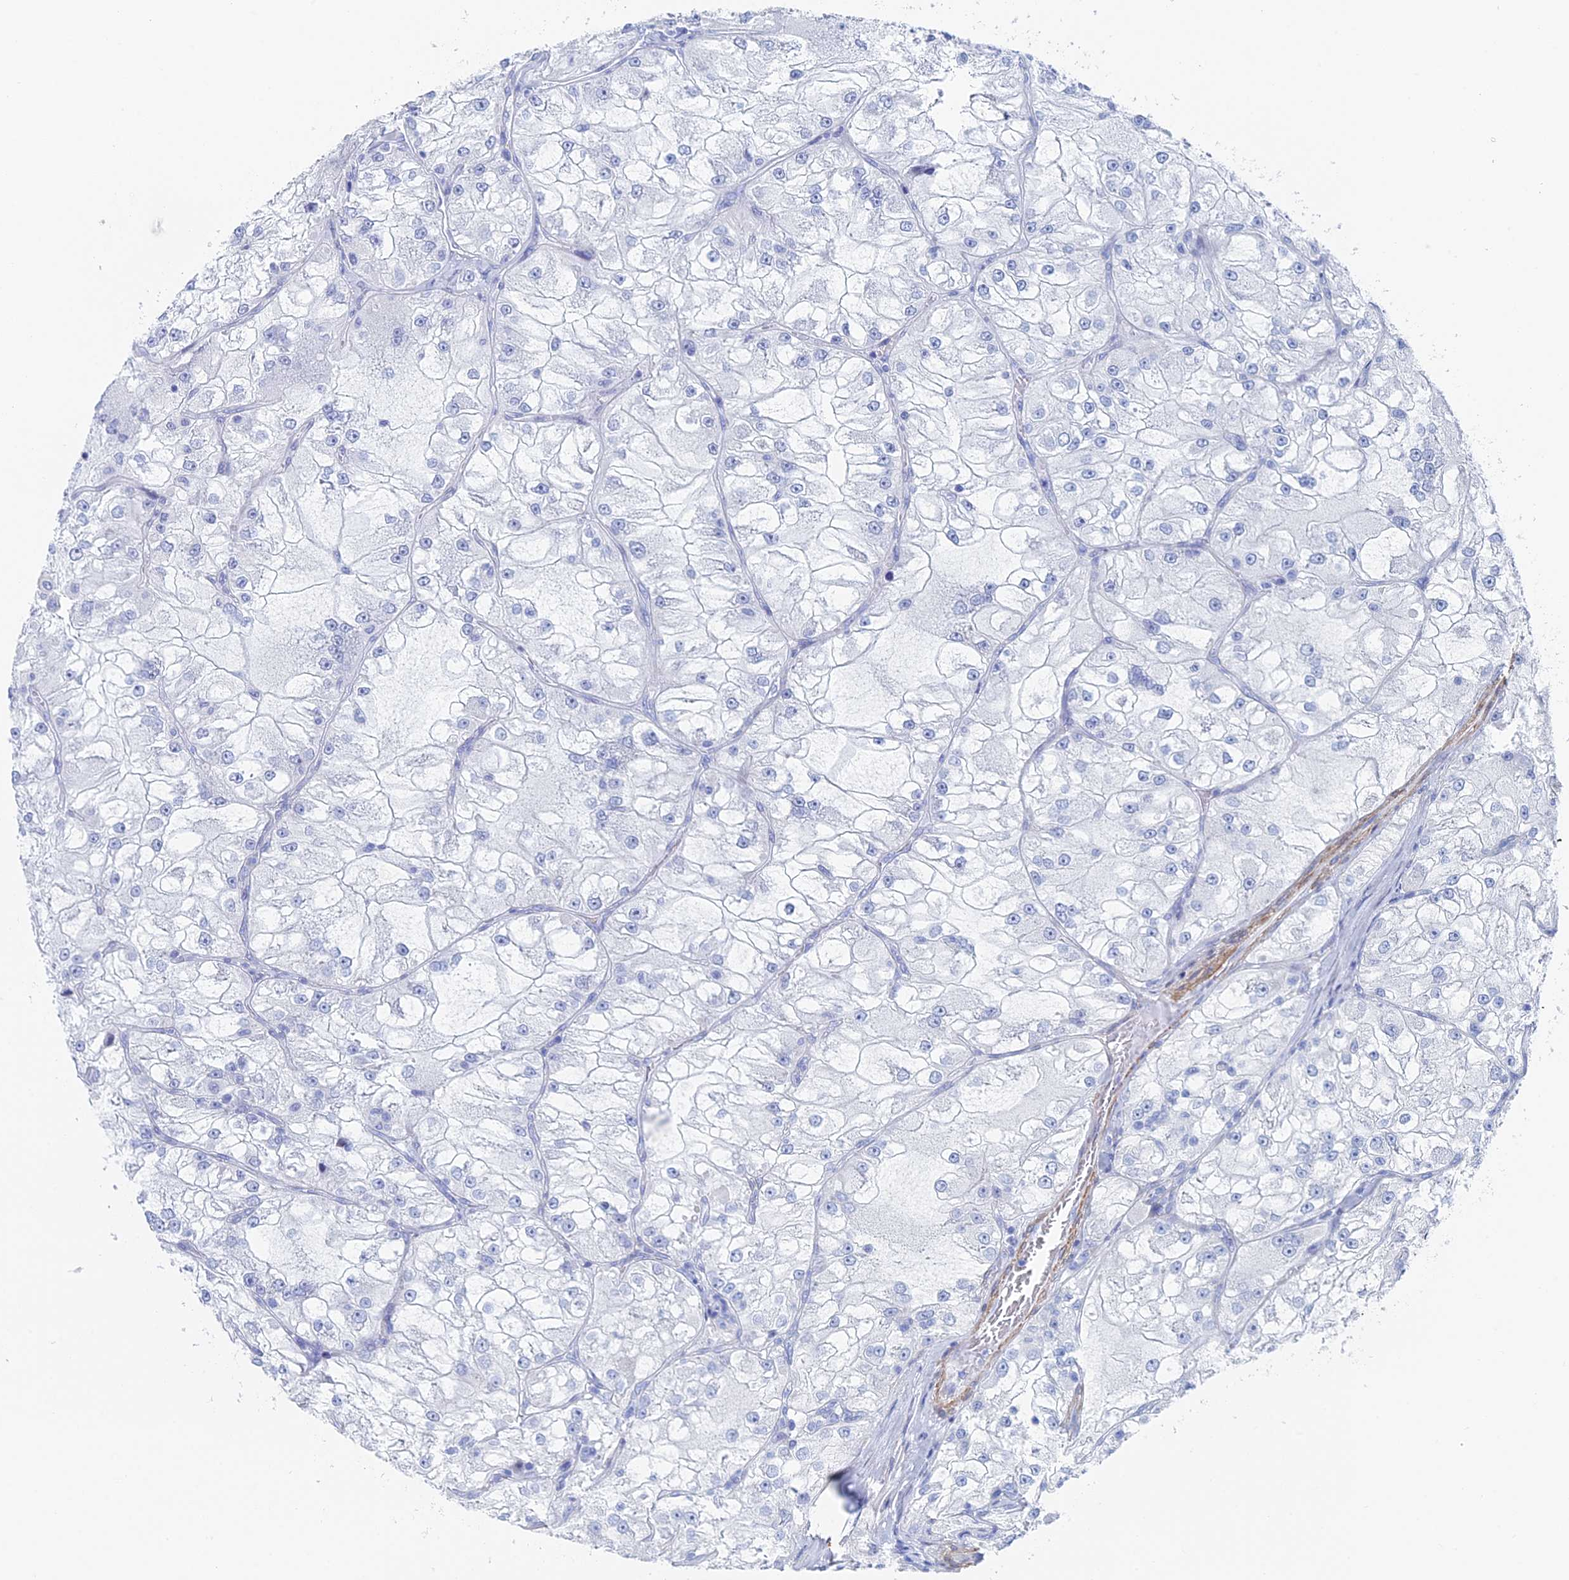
{"staining": {"intensity": "negative", "quantity": "none", "location": "none"}, "tissue": "renal cancer", "cell_type": "Tumor cells", "image_type": "cancer", "snomed": [{"axis": "morphology", "description": "Adenocarcinoma, NOS"}, {"axis": "topography", "description": "Kidney"}], "caption": "Immunohistochemistry image of renal adenocarcinoma stained for a protein (brown), which displays no positivity in tumor cells.", "gene": "KCNK18", "patient": {"sex": "female", "age": 72}}